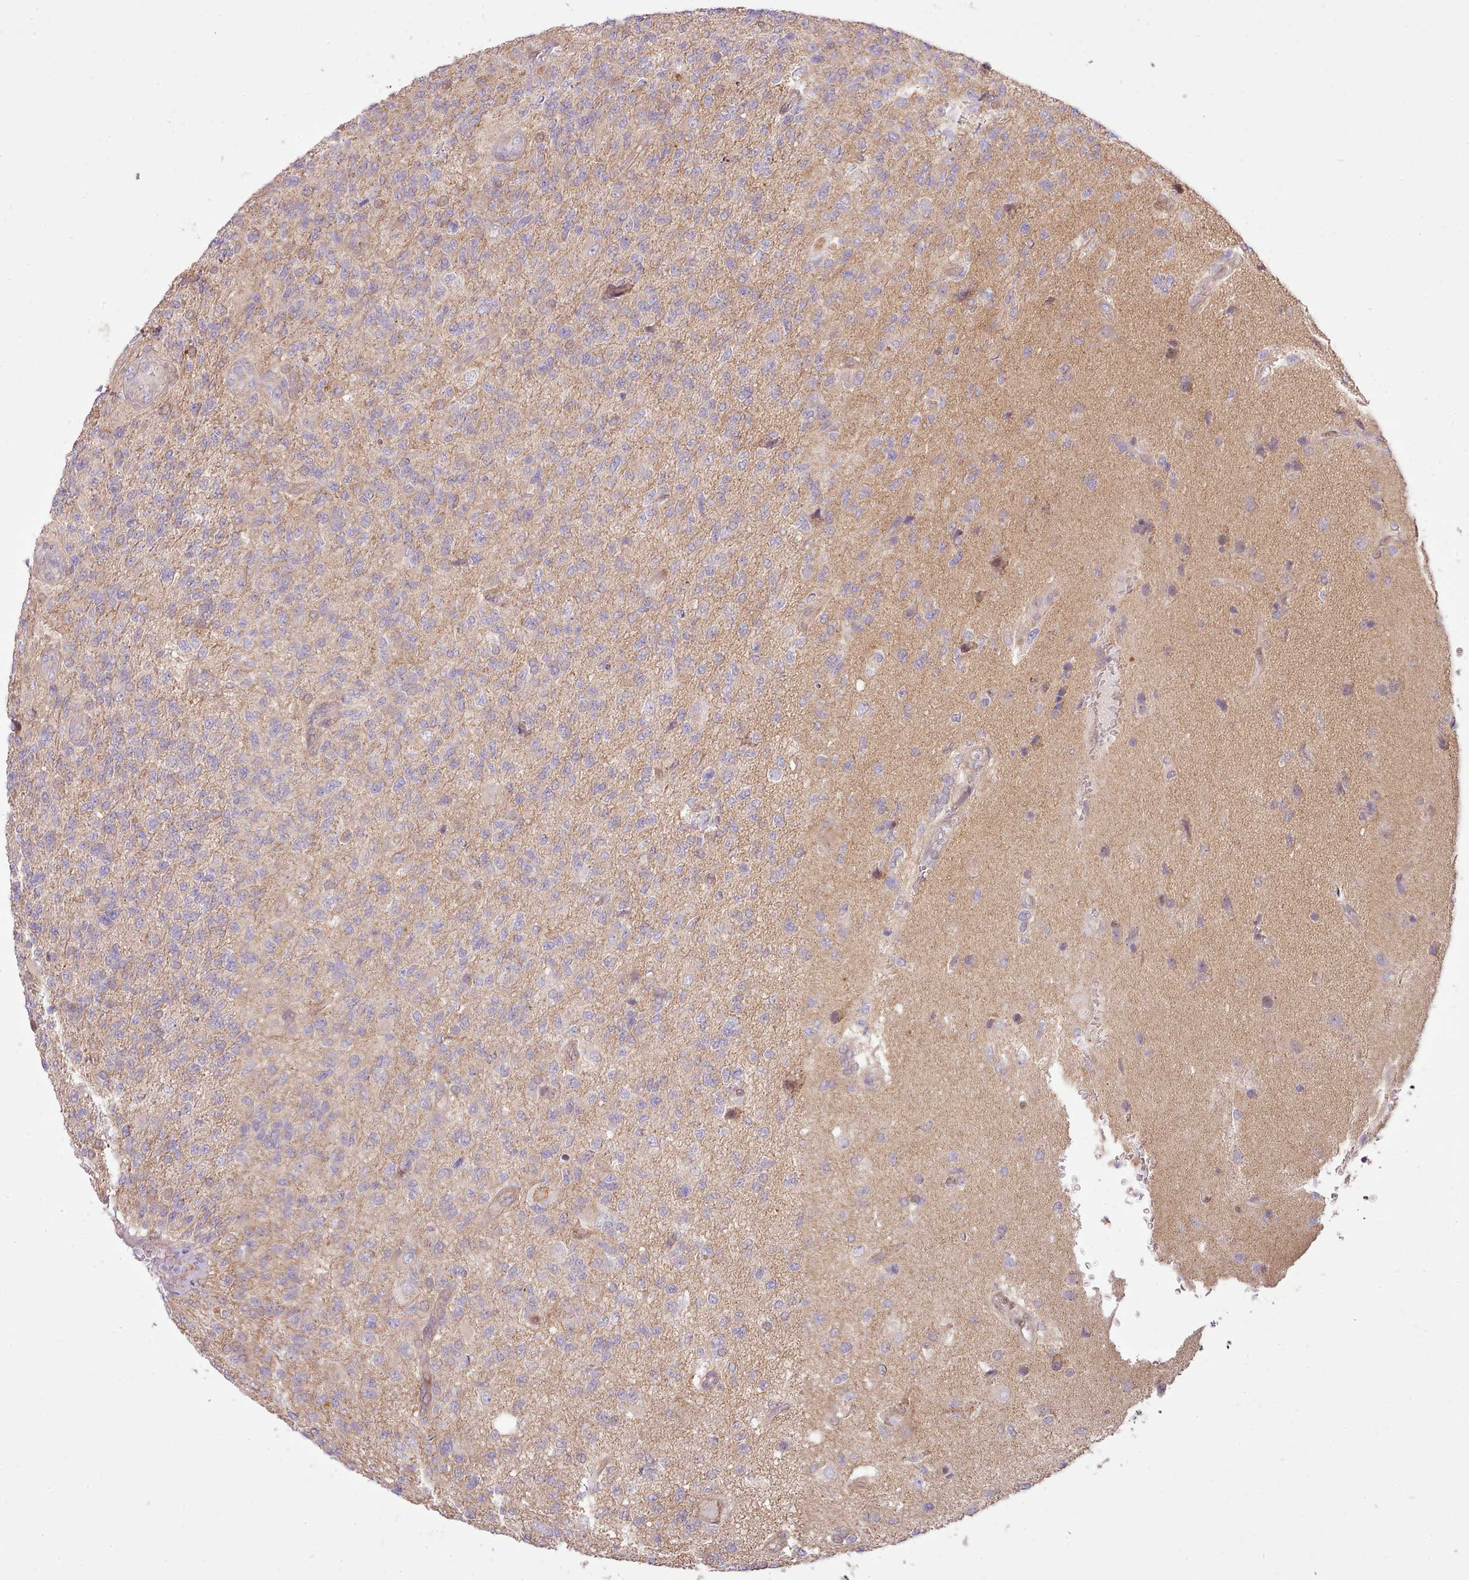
{"staining": {"intensity": "weak", "quantity": "<25%", "location": "cytoplasmic/membranous"}, "tissue": "glioma", "cell_type": "Tumor cells", "image_type": "cancer", "snomed": [{"axis": "morphology", "description": "Glioma, malignant, High grade"}, {"axis": "topography", "description": "Brain"}], "caption": "Immunohistochemical staining of human glioma exhibits no significant staining in tumor cells.", "gene": "ARL2BP", "patient": {"sex": "male", "age": 56}}